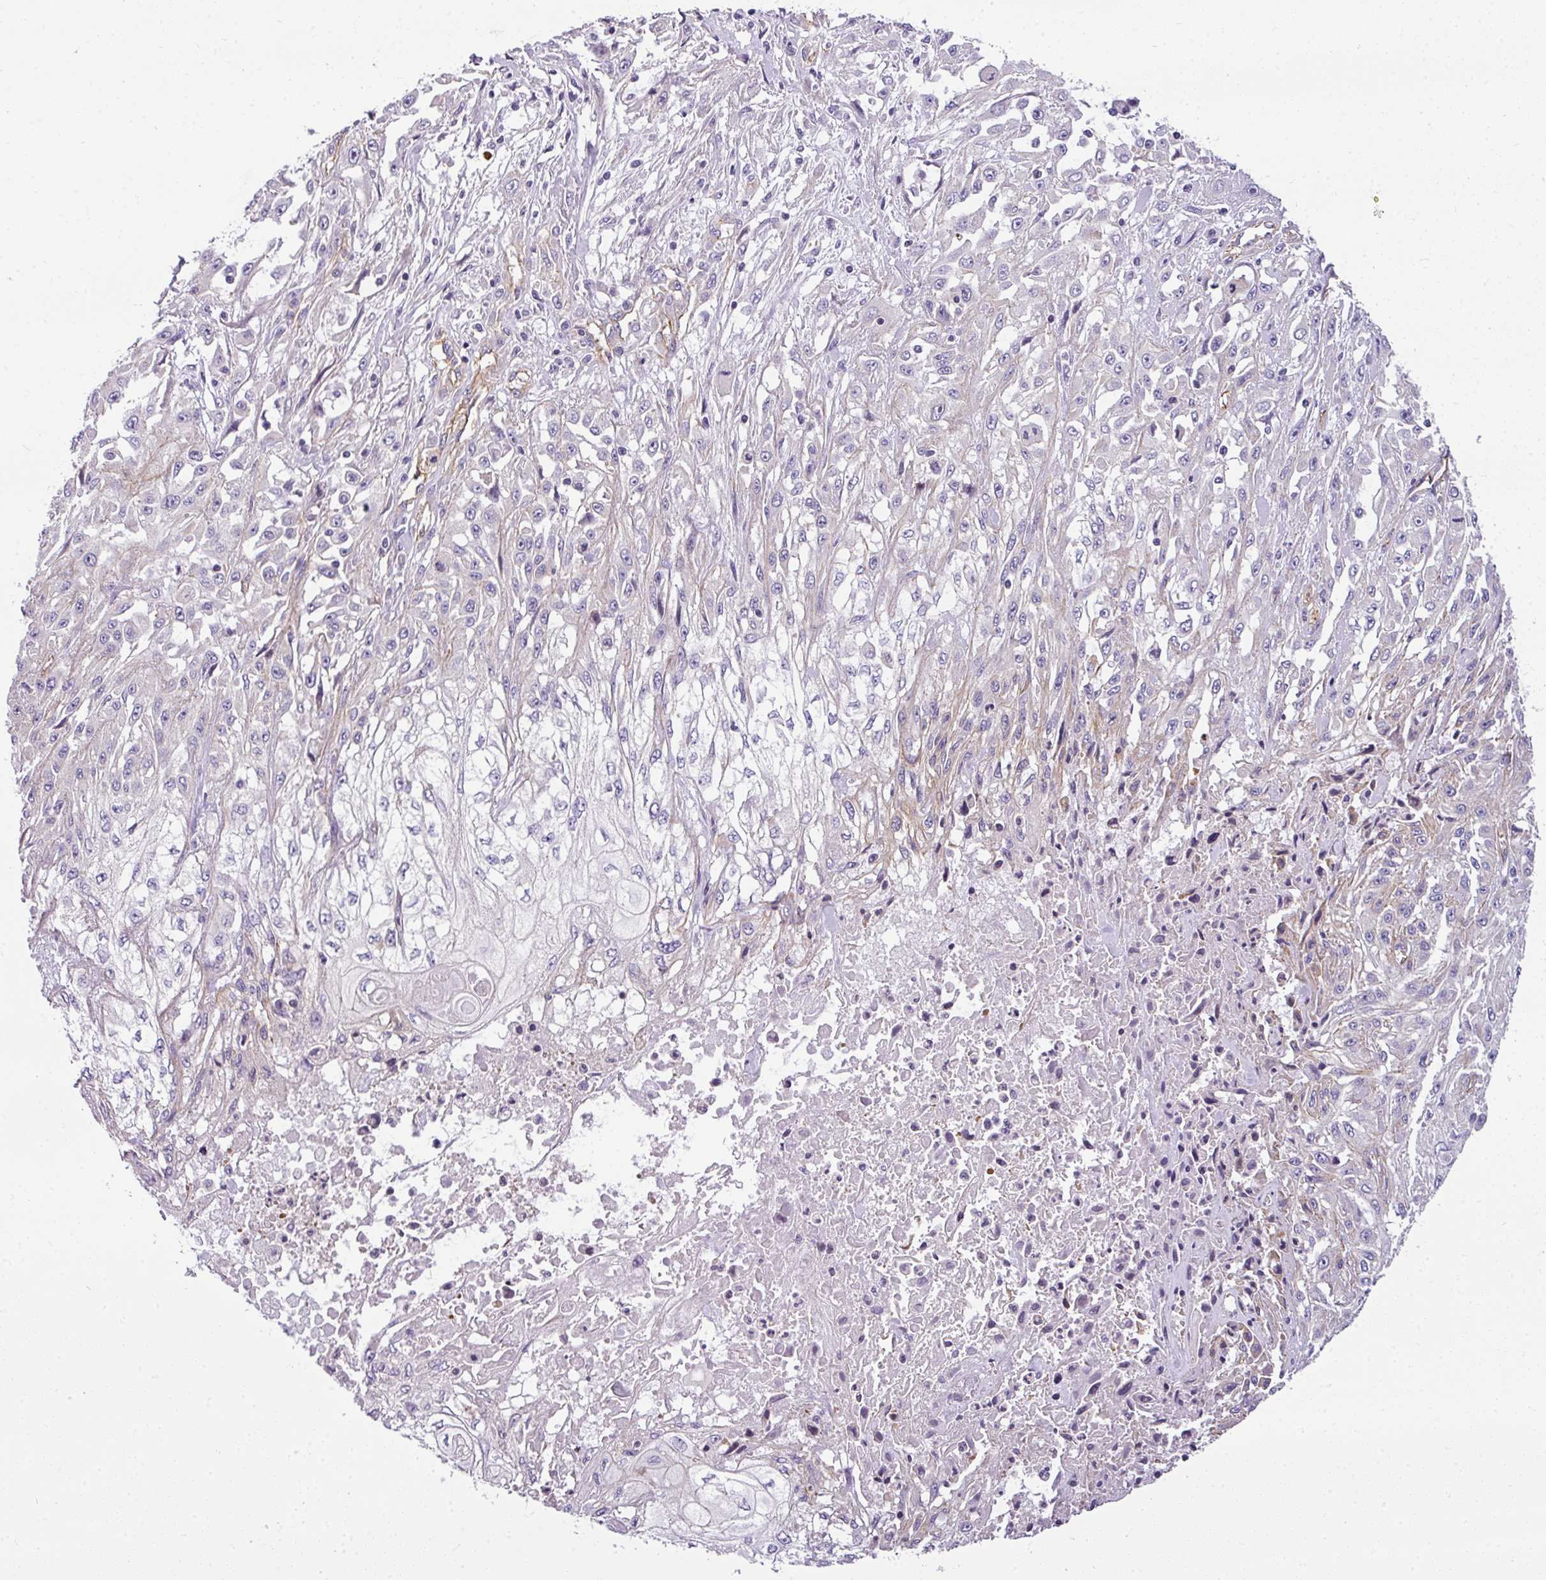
{"staining": {"intensity": "negative", "quantity": "none", "location": "none"}, "tissue": "skin cancer", "cell_type": "Tumor cells", "image_type": "cancer", "snomed": [{"axis": "morphology", "description": "Squamous cell carcinoma, NOS"}, {"axis": "morphology", "description": "Squamous cell carcinoma, metastatic, NOS"}, {"axis": "topography", "description": "Skin"}, {"axis": "topography", "description": "Lymph node"}], "caption": "Immunohistochemistry (IHC) of human skin squamous cell carcinoma displays no positivity in tumor cells.", "gene": "OR11H4", "patient": {"sex": "male", "age": 75}}